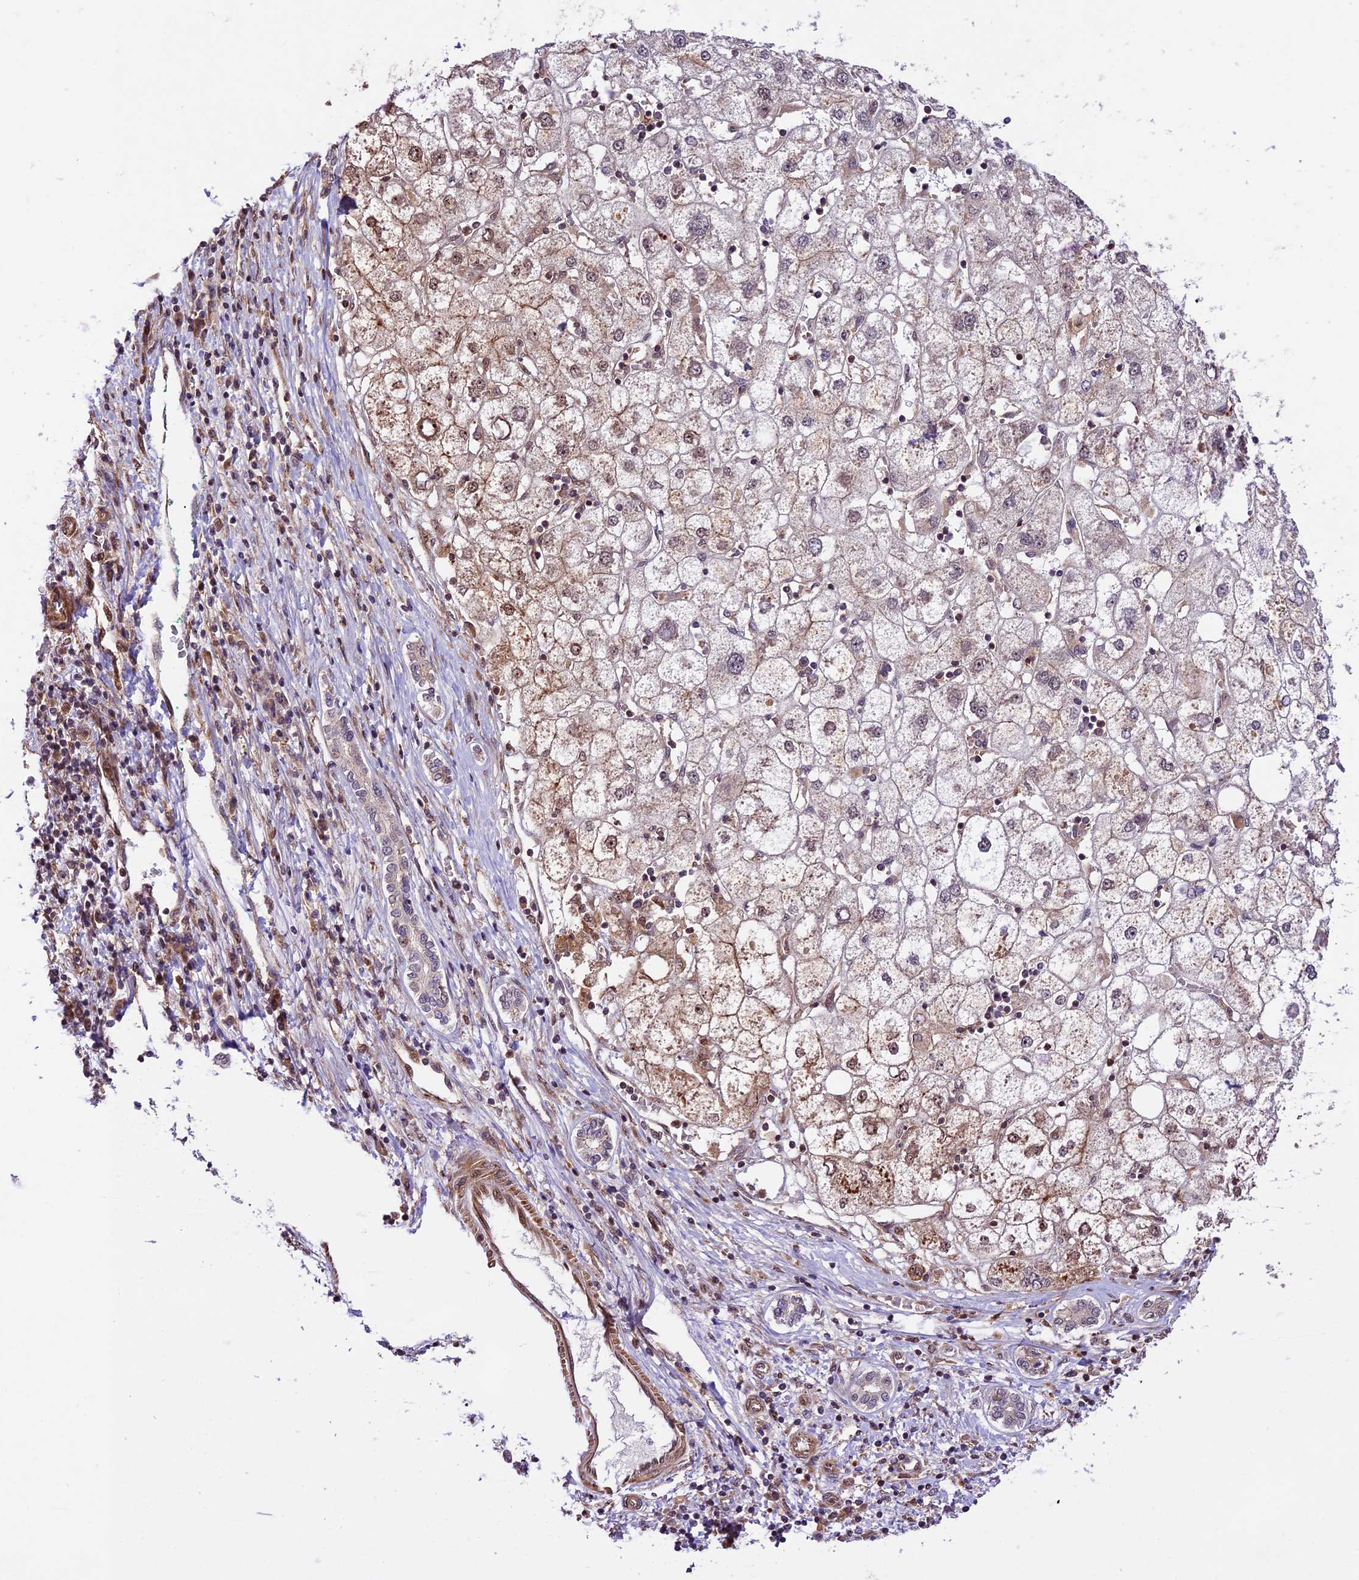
{"staining": {"intensity": "moderate", "quantity": "<25%", "location": "nuclear"}, "tissue": "liver cancer", "cell_type": "Tumor cells", "image_type": "cancer", "snomed": [{"axis": "morphology", "description": "Carcinoma, Hepatocellular, NOS"}, {"axis": "topography", "description": "Liver"}], "caption": "A brown stain shows moderate nuclear expression of a protein in human liver cancer tumor cells.", "gene": "DHX38", "patient": {"sex": "male", "age": 65}}